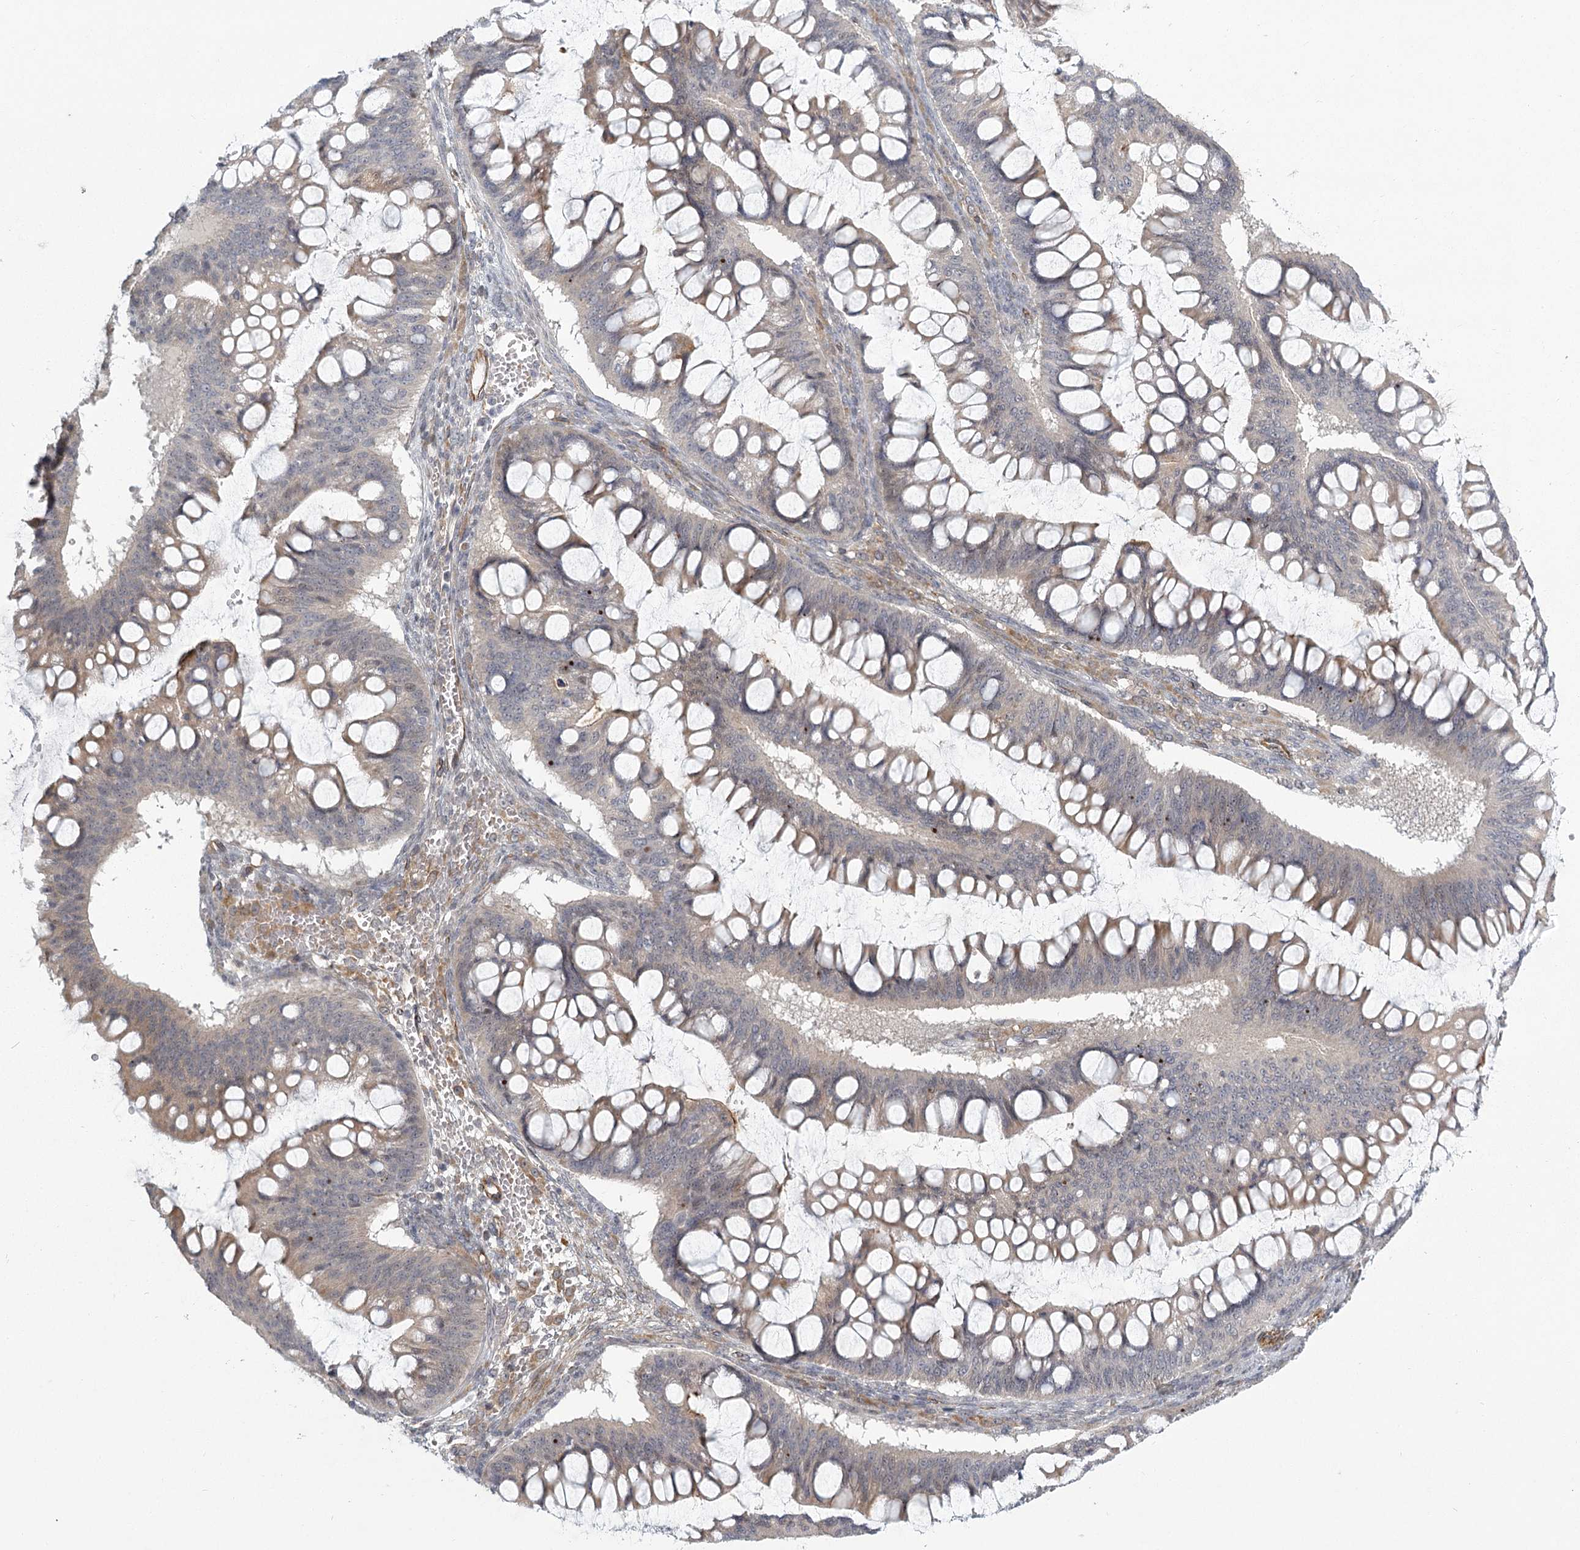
{"staining": {"intensity": "weak", "quantity": "25%-75%", "location": "cytoplasmic/membranous"}, "tissue": "ovarian cancer", "cell_type": "Tumor cells", "image_type": "cancer", "snomed": [{"axis": "morphology", "description": "Cystadenocarcinoma, mucinous, NOS"}, {"axis": "topography", "description": "Ovary"}], "caption": "This is an image of immunohistochemistry (IHC) staining of ovarian mucinous cystadenocarcinoma, which shows weak expression in the cytoplasmic/membranous of tumor cells.", "gene": "MEPE", "patient": {"sex": "female", "age": 73}}